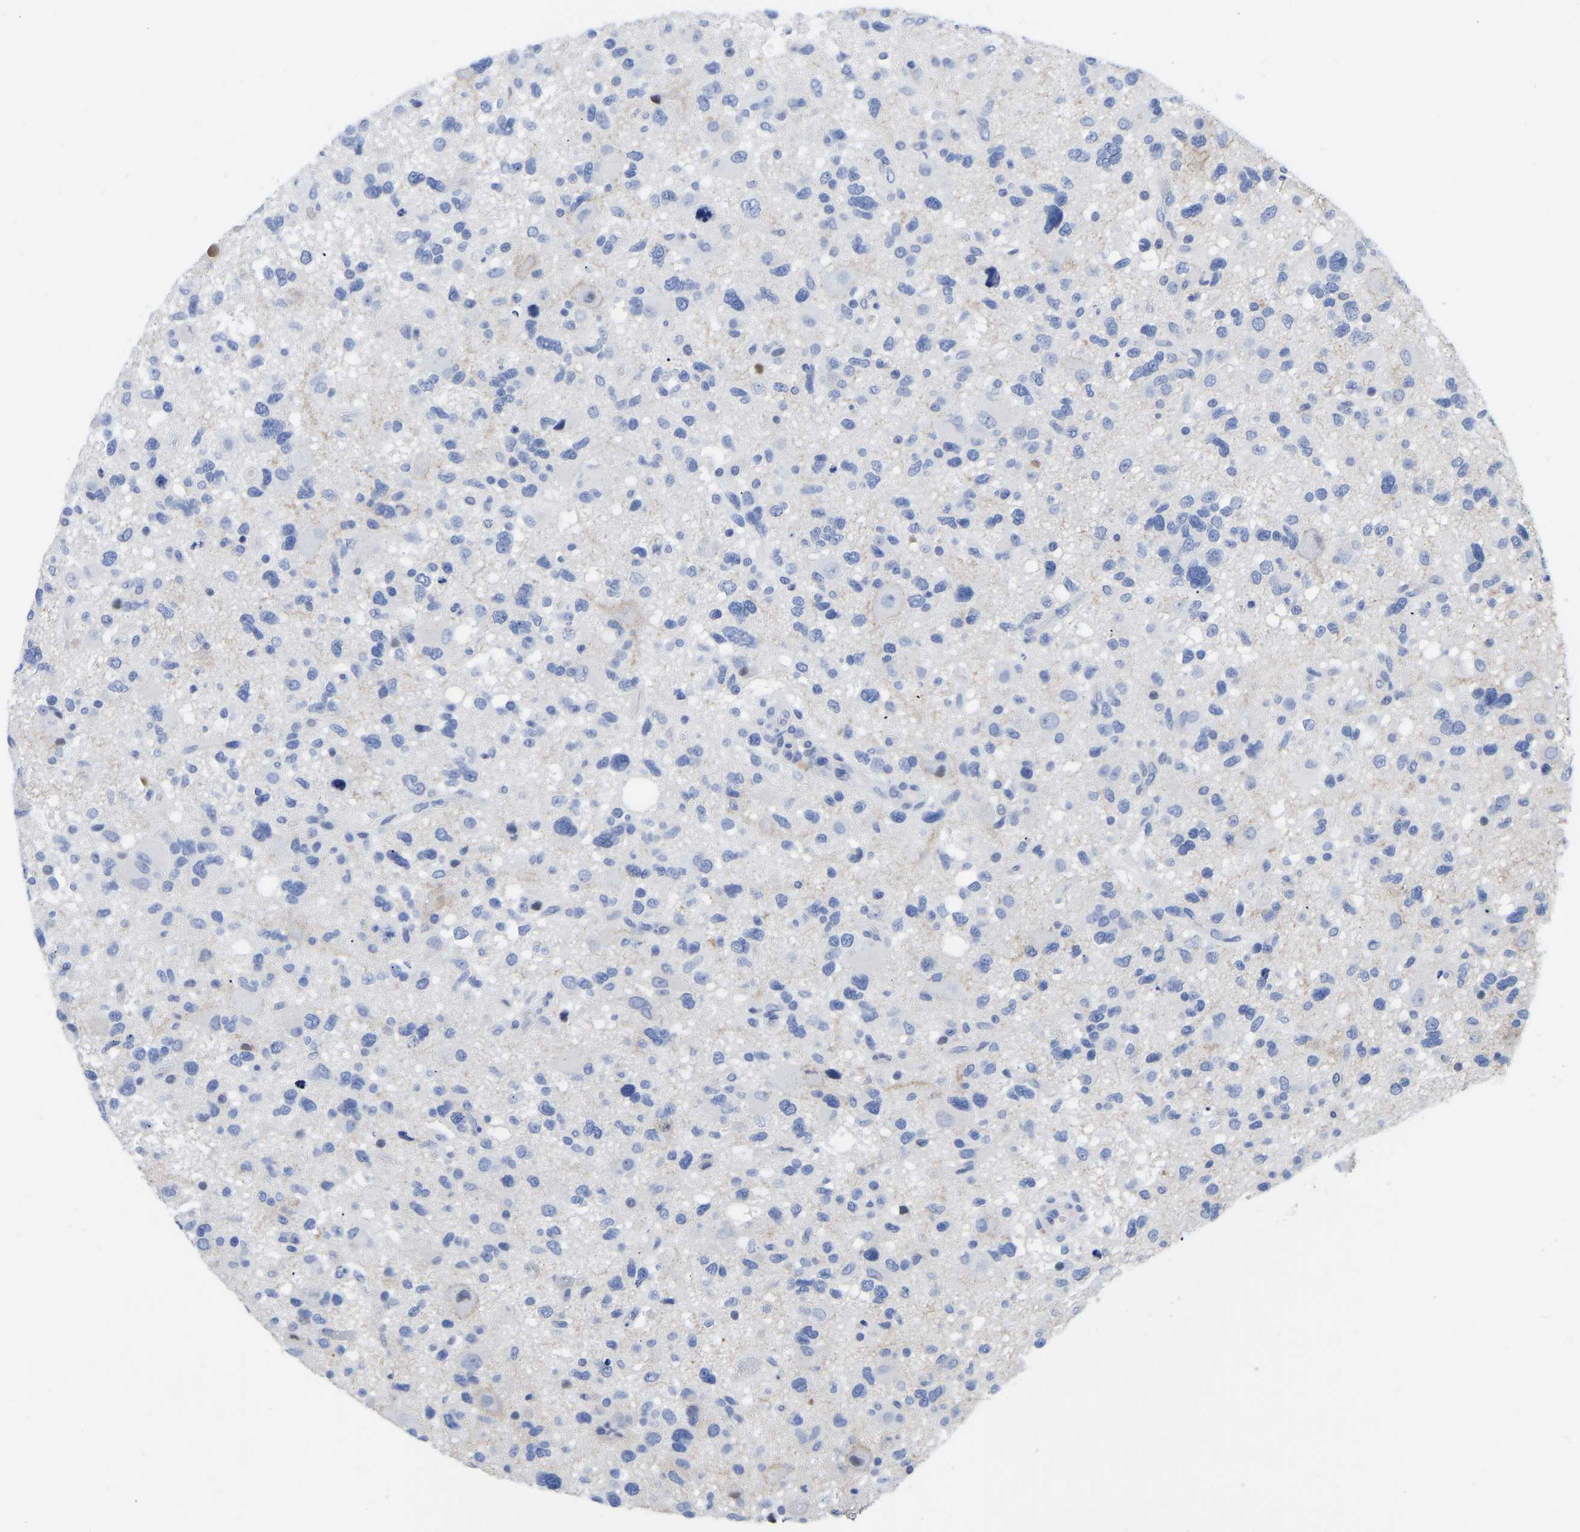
{"staining": {"intensity": "negative", "quantity": "none", "location": "none"}, "tissue": "glioma", "cell_type": "Tumor cells", "image_type": "cancer", "snomed": [{"axis": "morphology", "description": "Glioma, malignant, High grade"}, {"axis": "topography", "description": "Brain"}], "caption": "Histopathology image shows no significant protein staining in tumor cells of malignant high-grade glioma. The staining was performed using DAB (3,3'-diaminobenzidine) to visualize the protein expression in brown, while the nuclei were stained in blue with hematoxylin (Magnification: 20x).", "gene": "GPA33", "patient": {"sex": "male", "age": 33}}